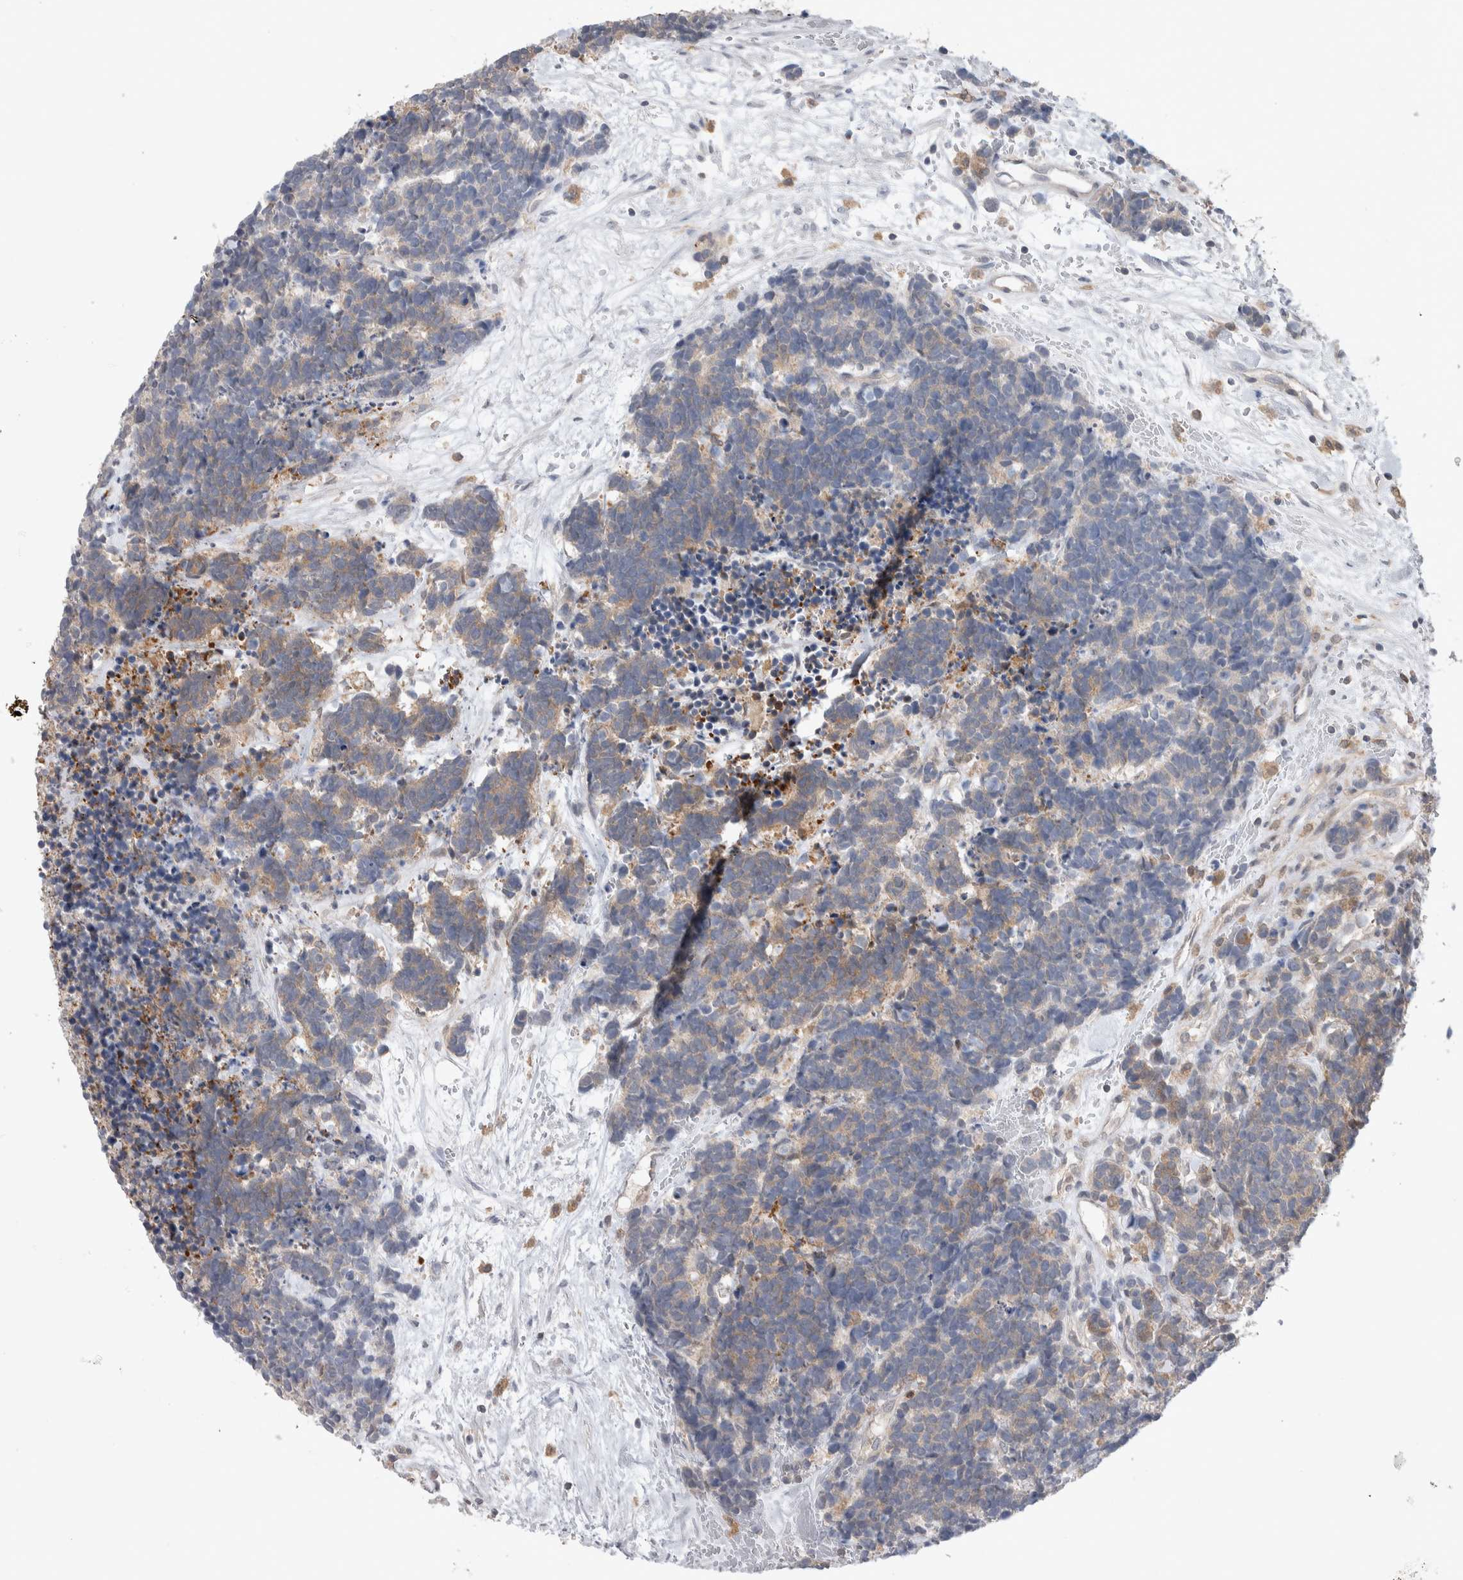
{"staining": {"intensity": "moderate", "quantity": "<25%", "location": "cytoplasmic/membranous"}, "tissue": "carcinoid", "cell_type": "Tumor cells", "image_type": "cancer", "snomed": [{"axis": "morphology", "description": "Carcinoma, NOS"}, {"axis": "morphology", "description": "Carcinoid, malignant, NOS"}, {"axis": "topography", "description": "Urinary bladder"}], "caption": "A high-resolution histopathology image shows IHC staining of carcinoid (malignant), which displays moderate cytoplasmic/membranous staining in approximately <25% of tumor cells.", "gene": "HTATIP2", "patient": {"sex": "male", "age": 57}}